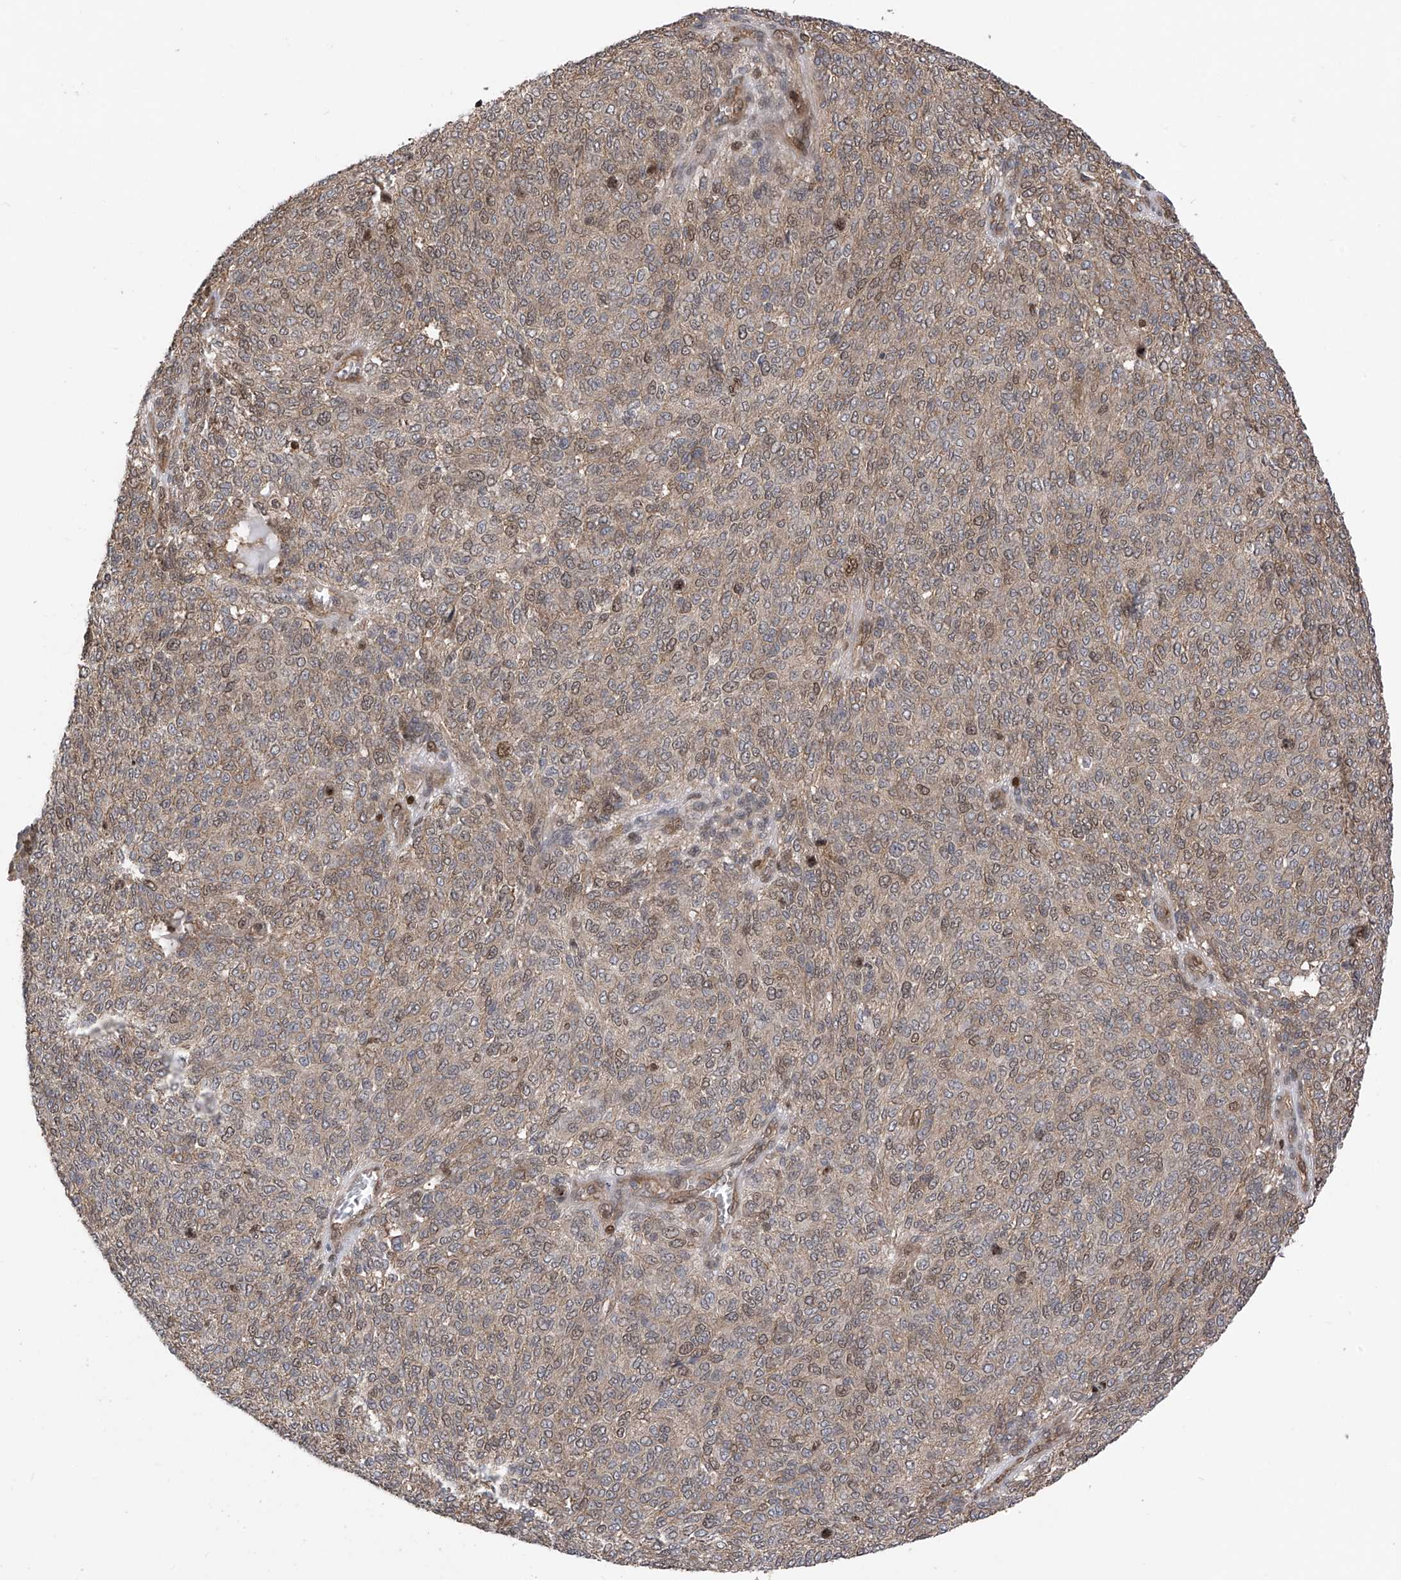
{"staining": {"intensity": "weak", "quantity": "<25%", "location": "cytoplasmic/membranous,nuclear"}, "tissue": "melanoma", "cell_type": "Tumor cells", "image_type": "cancer", "snomed": [{"axis": "morphology", "description": "Malignant melanoma, NOS"}, {"axis": "topography", "description": "Skin"}], "caption": "Histopathology image shows no protein positivity in tumor cells of melanoma tissue.", "gene": "DNAJC9", "patient": {"sex": "male", "age": 49}}